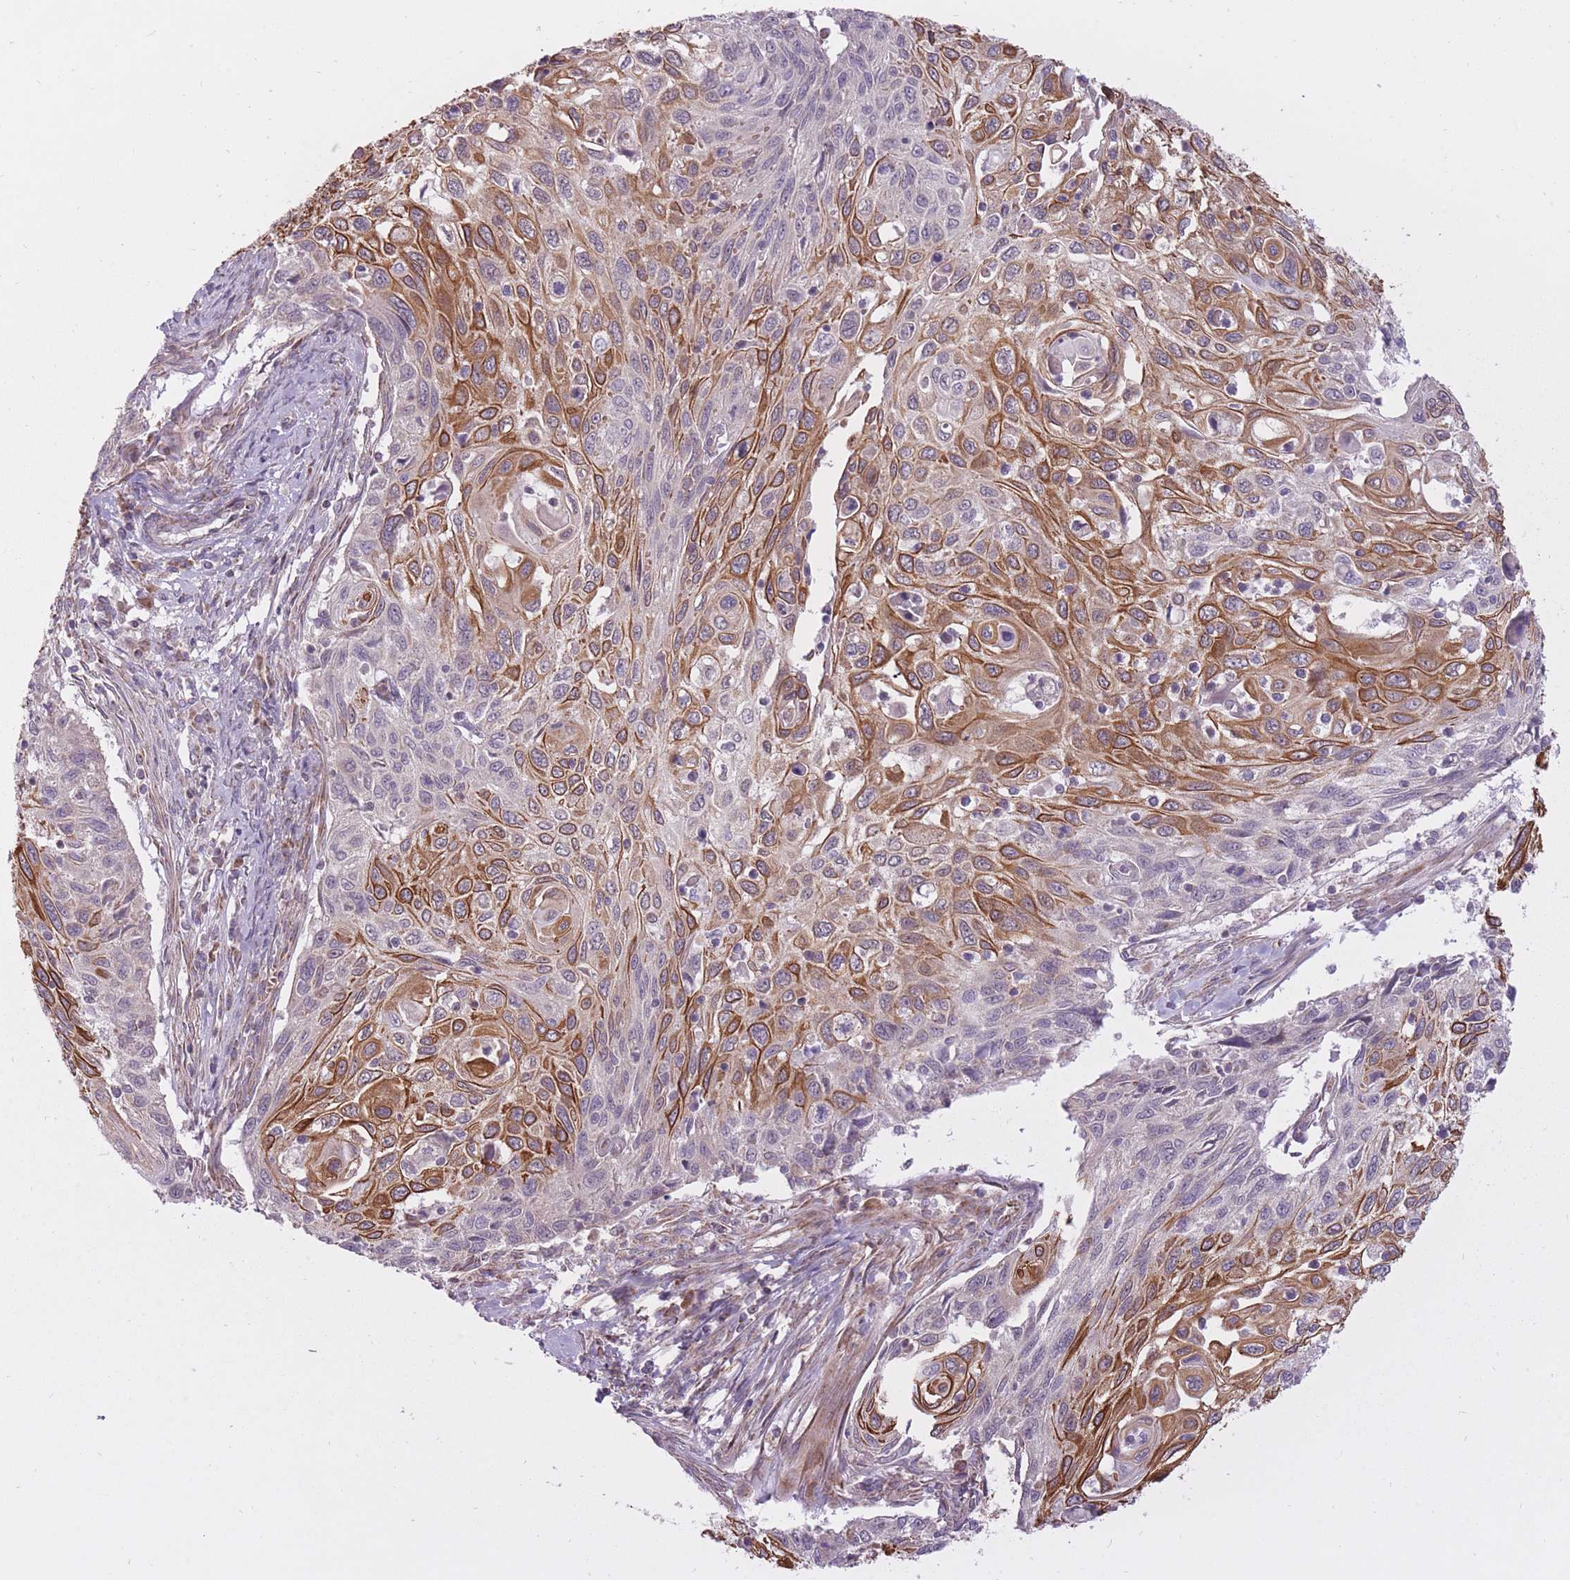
{"staining": {"intensity": "strong", "quantity": "25%-75%", "location": "cytoplasmic/membranous"}, "tissue": "cervical cancer", "cell_type": "Tumor cells", "image_type": "cancer", "snomed": [{"axis": "morphology", "description": "Squamous cell carcinoma, NOS"}, {"axis": "topography", "description": "Cervix"}], "caption": "IHC of cervical cancer demonstrates high levels of strong cytoplasmic/membranous staining in approximately 25%-75% of tumor cells.", "gene": "LIN7C", "patient": {"sex": "female", "age": 70}}